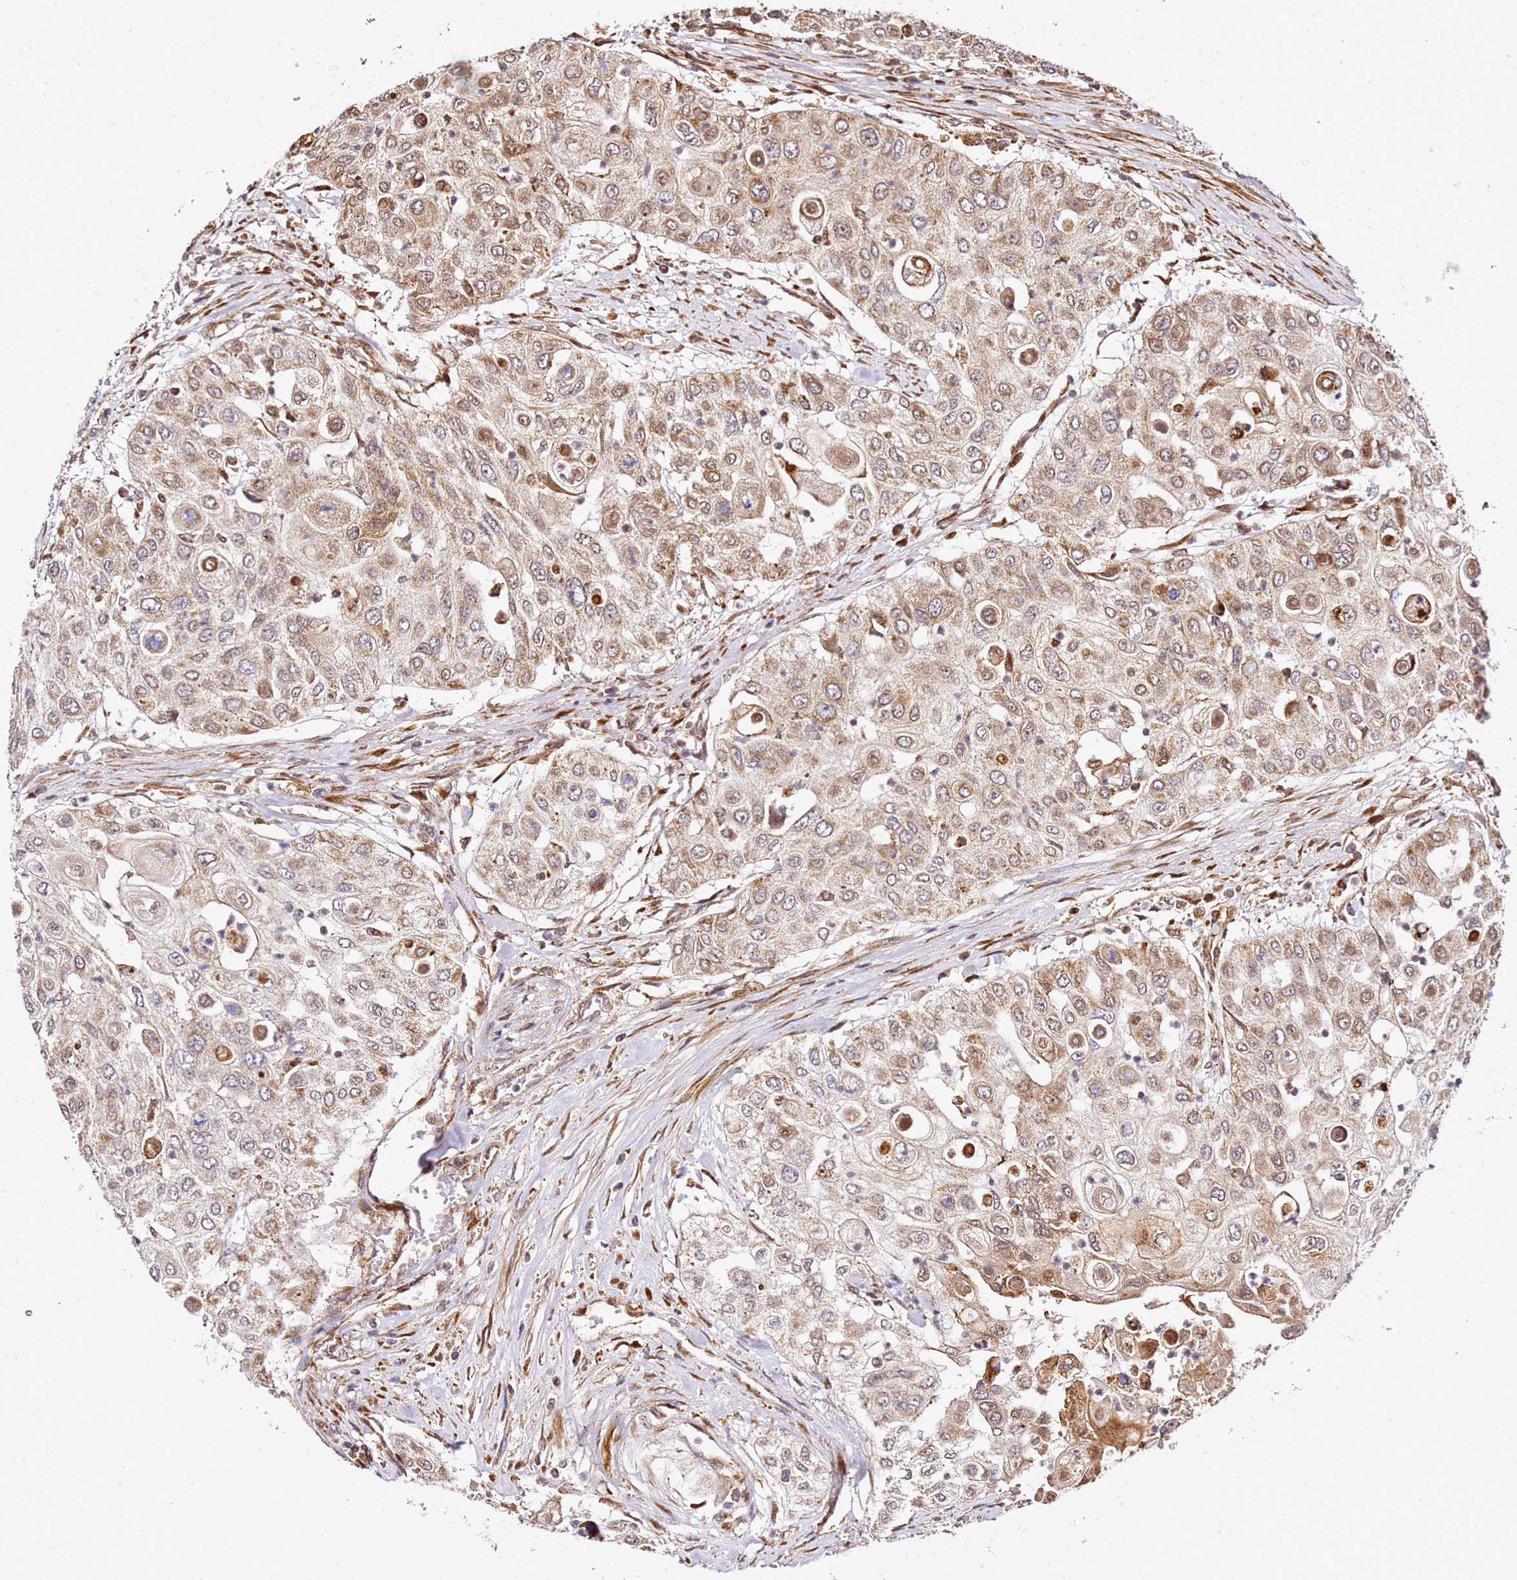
{"staining": {"intensity": "moderate", "quantity": ">75%", "location": "cytoplasmic/membranous,nuclear"}, "tissue": "urothelial cancer", "cell_type": "Tumor cells", "image_type": "cancer", "snomed": [{"axis": "morphology", "description": "Urothelial carcinoma, High grade"}, {"axis": "topography", "description": "Urinary bladder"}], "caption": "A medium amount of moderate cytoplasmic/membranous and nuclear expression is present in about >75% of tumor cells in urothelial carcinoma (high-grade) tissue.", "gene": "SMOX", "patient": {"sex": "female", "age": 79}}